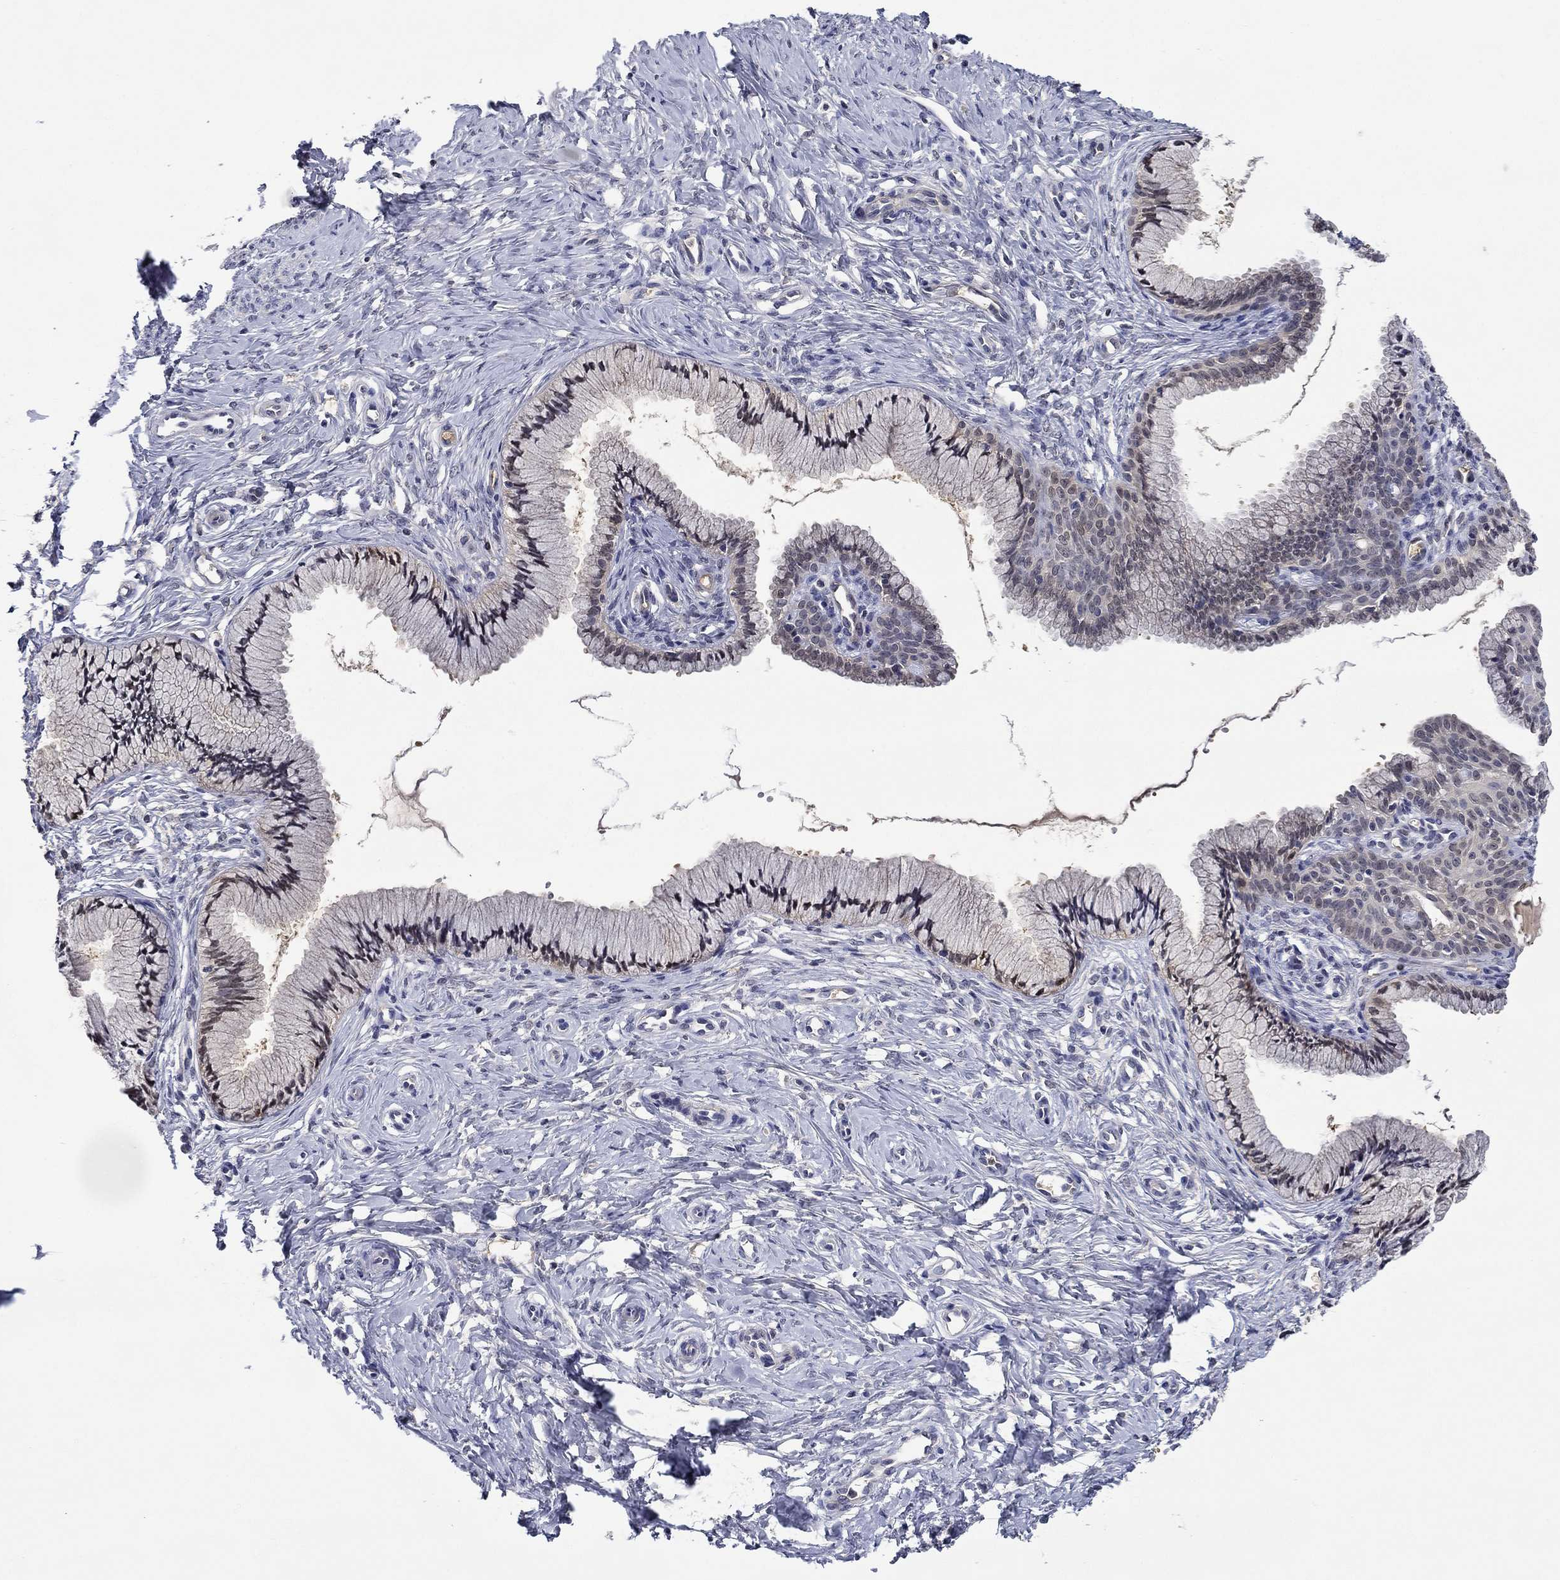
{"staining": {"intensity": "negative", "quantity": "none", "location": "none"}, "tissue": "cervix", "cell_type": "Glandular cells", "image_type": "normal", "snomed": [{"axis": "morphology", "description": "Normal tissue, NOS"}, {"axis": "topography", "description": "Cervix"}], "caption": "Human cervix stained for a protein using IHC demonstrates no positivity in glandular cells.", "gene": "DDTL", "patient": {"sex": "female", "age": 37}}